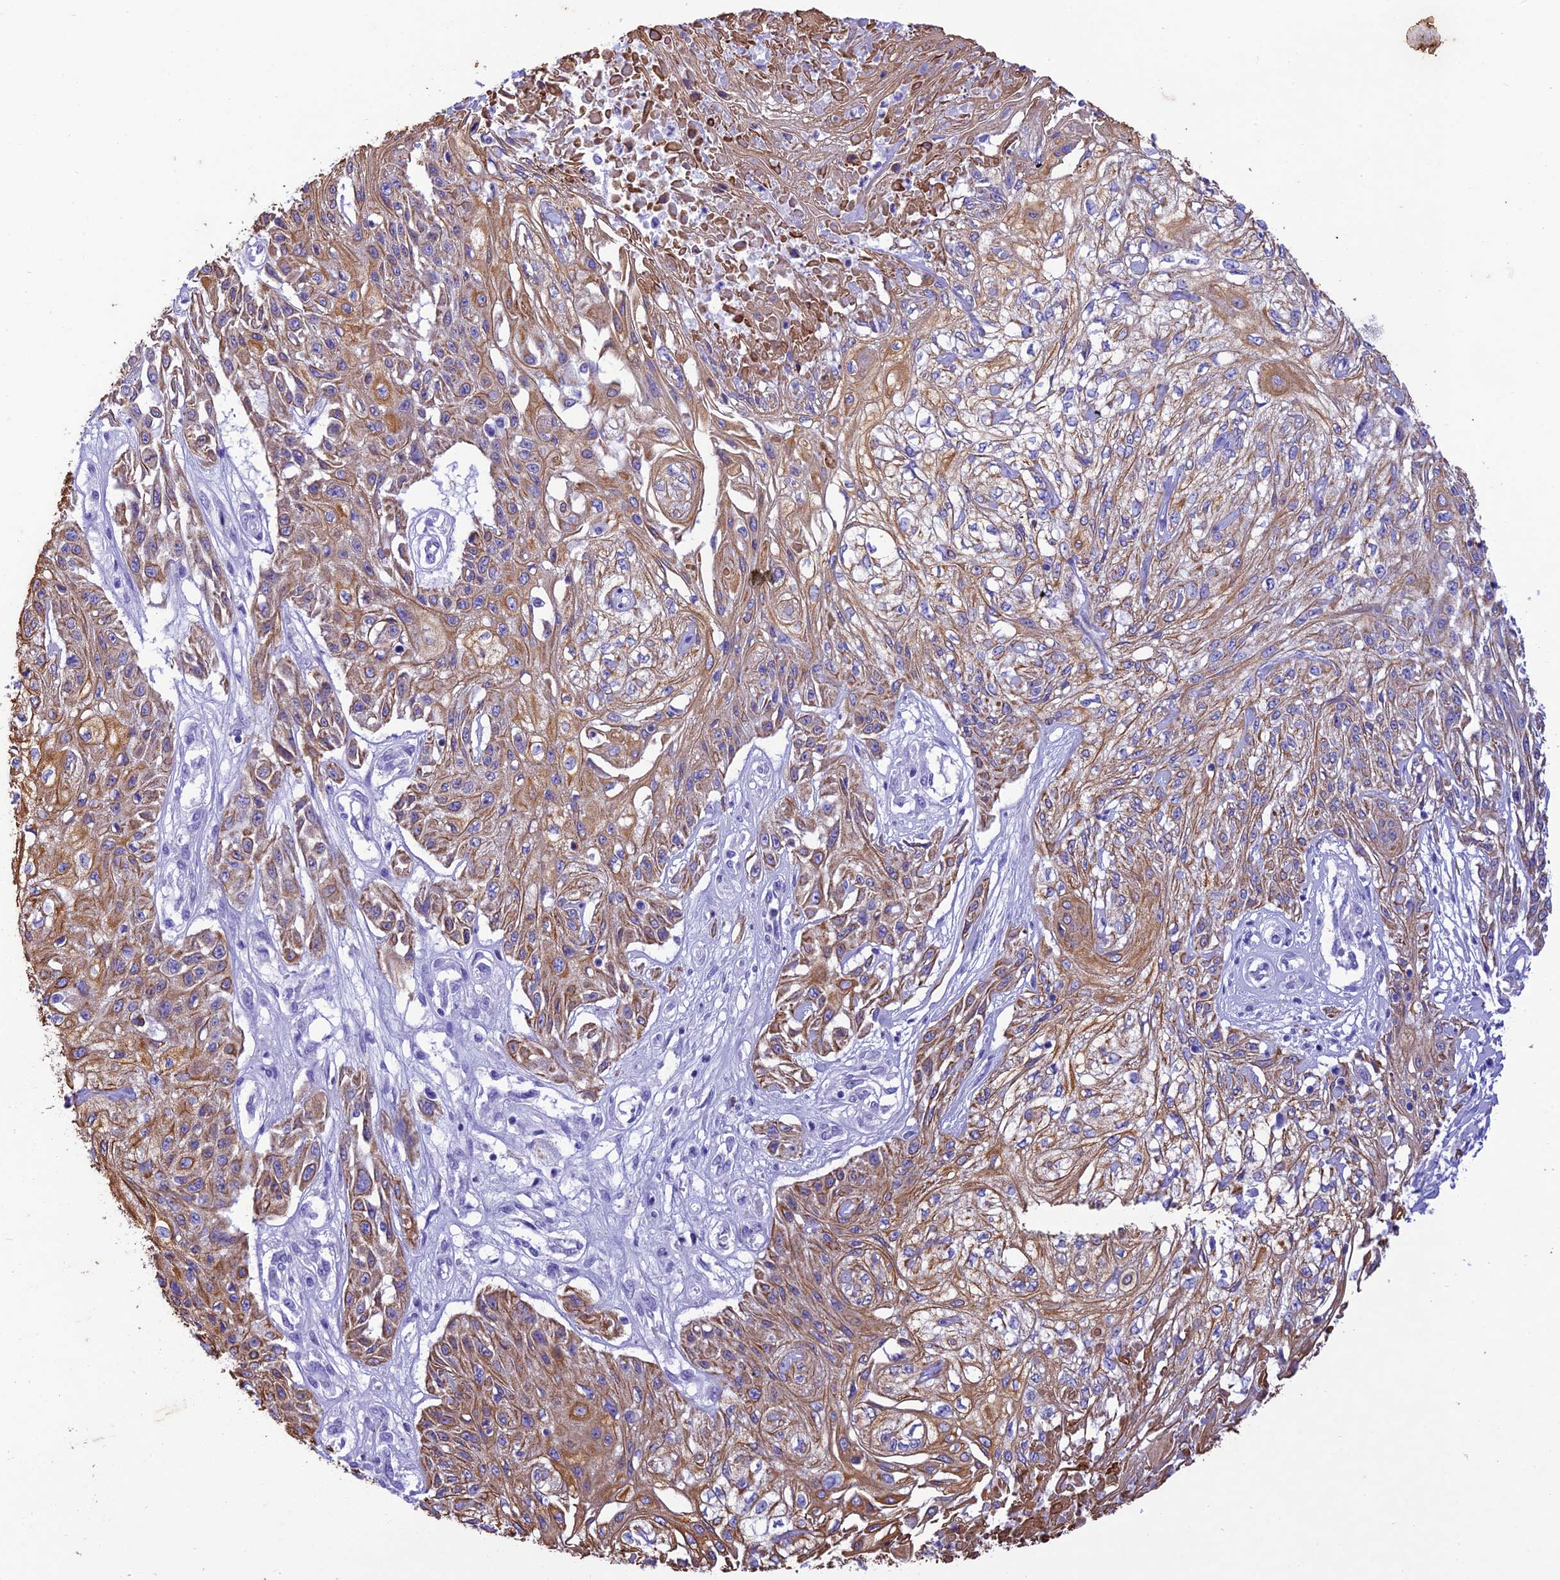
{"staining": {"intensity": "moderate", "quantity": ">75%", "location": "cytoplasmic/membranous"}, "tissue": "skin cancer", "cell_type": "Tumor cells", "image_type": "cancer", "snomed": [{"axis": "morphology", "description": "Squamous cell carcinoma, NOS"}, {"axis": "morphology", "description": "Squamous cell carcinoma, metastatic, NOS"}, {"axis": "topography", "description": "Skin"}, {"axis": "topography", "description": "Lymph node"}], "caption": "This histopathology image exhibits immunohistochemistry staining of metastatic squamous cell carcinoma (skin), with medium moderate cytoplasmic/membranous staining in approximately >75% of tumor cells.", "gene": "VPS52", "patient": {"sex": "male", "age": 75}}